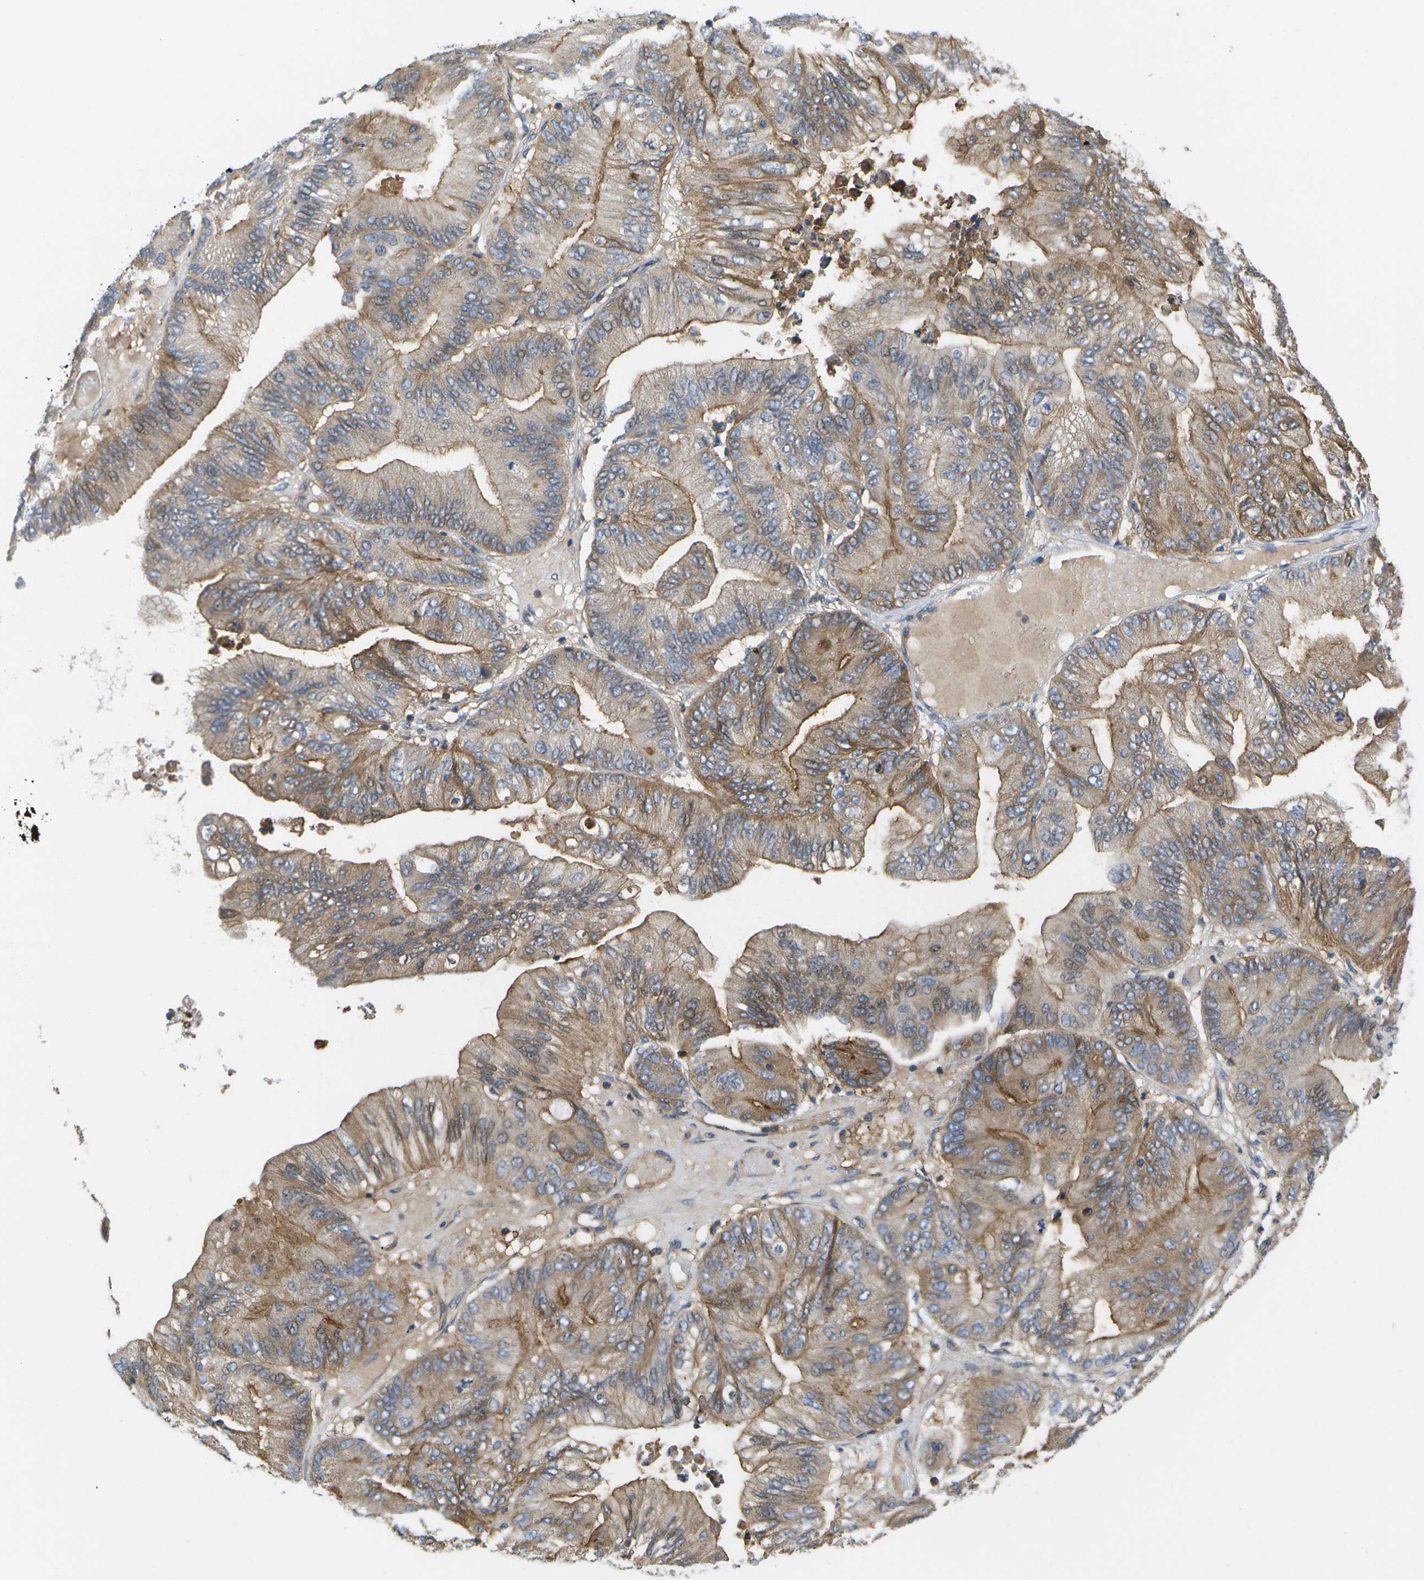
{"staining": {"intensity": "moderate", "quantity": ">75%", "location": "cytoplasmic/membranous"}, "tissue": "ovarian cancer", "cell_type": "Tumor cells", "image_type": "cancer", "snomed": [{"axis": "morphology", "description": "Cystadenocarcinoma, mucinous, NOS"}, {"axis": "topography", "description": "Ovary"}], "caption": "The immunohistochemical stain highlights moderate cytoplasmic/membranous expression in tumor cells of ovarian cancer tissue.", "gene": "BST2", "patient": {"sex": "female", "age": 61}}